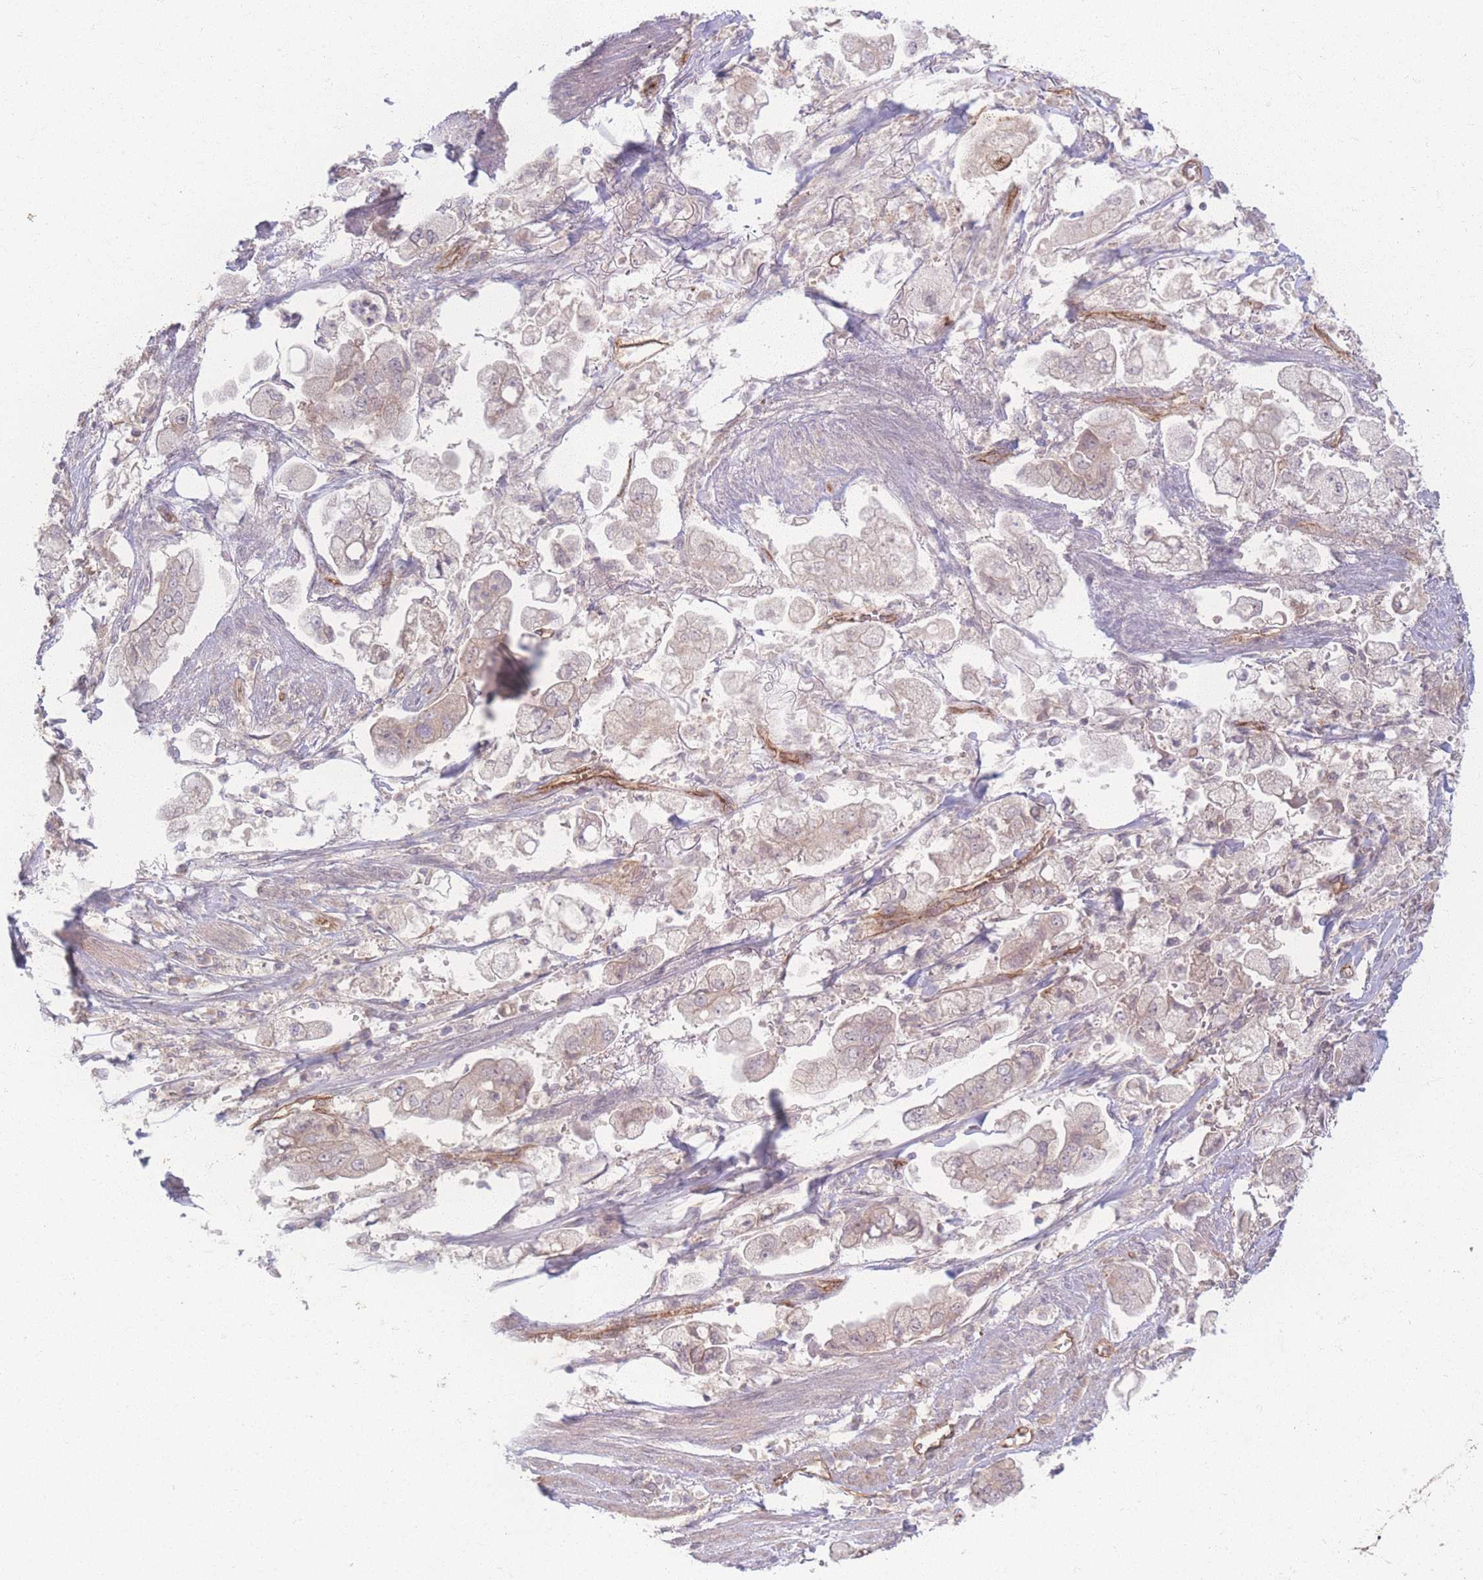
{"staining": {"intensity": "negative", "quantity": "none", "location": "none"}, "tissue": "stomach cancer", "cell_type": "Tumor cells", "image_type": "cancer", "snomed": [{"axis": "morphology", "description": "Adenocarcinoma, NOS"}, {"axis": "topography", "description": "Stomach"}], "caption": "High power microscopy histopathology image of an IHC image of stomach adenocarcinoma, revealing no significant staining in tumor cells.", "gene": "INSR", "patient": {"sex": "male", "age": 62}}